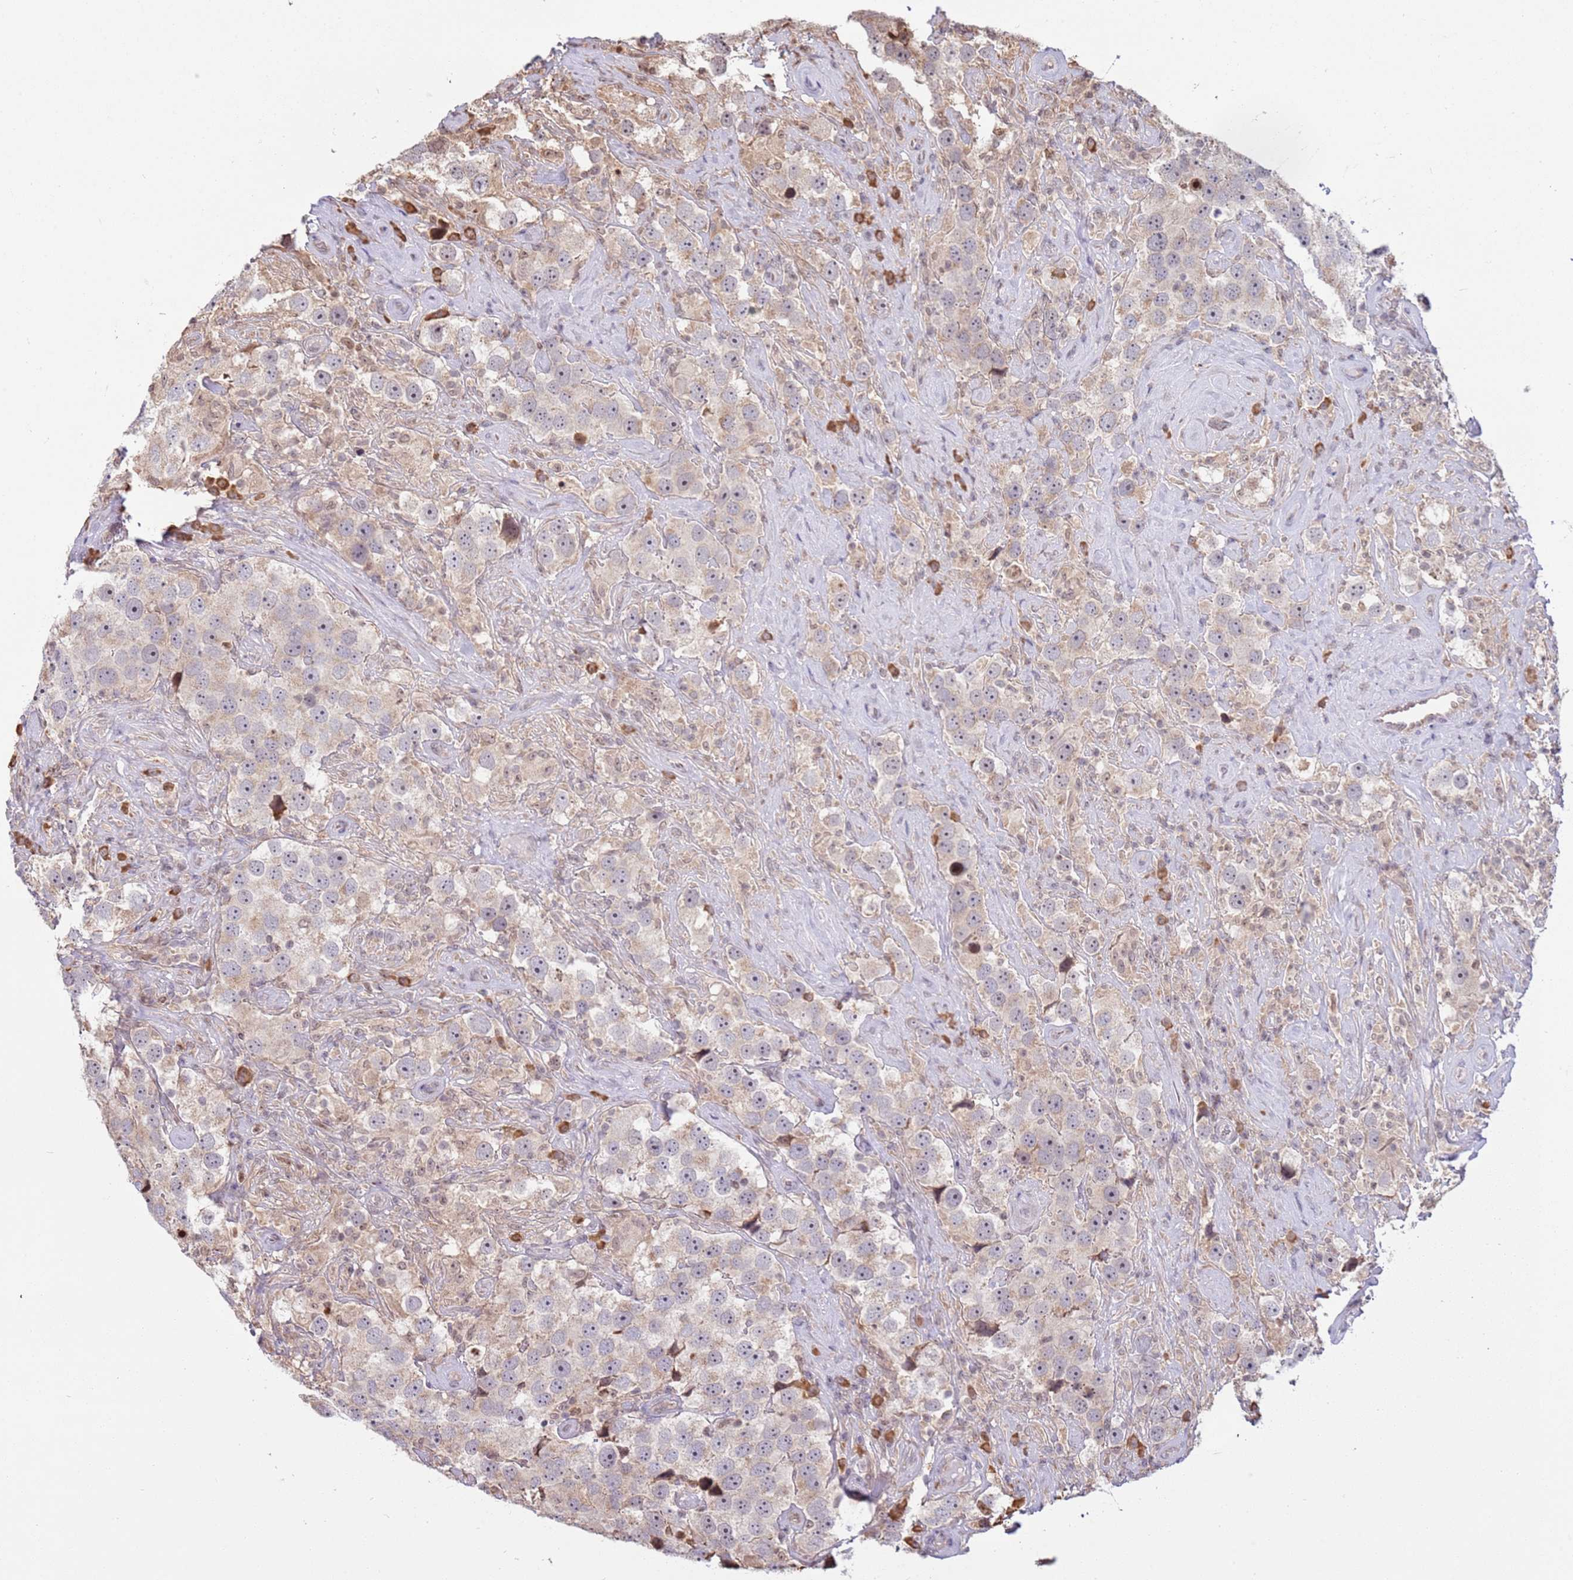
{"staining": {"intensity": "weak", "quantity": ">75%", "location": "cytoplasmic/membranous"}, "tissue": "testis cancer", "cell_type": "Tumor cells", "image_type": "cancer", "snomed": [{"axis": "morphology", "description": "Seminoma, NOS"}, {"axis": "topography", "description": "Testis"}], "caption": "Human seminoma (testis) stained with a brown dye exhibits weak cytoplasmic/membranous positive expression in about >75% of tumor cells.", "gene": "SCAF1", "patient": {"sex": "male", "age": 49}}